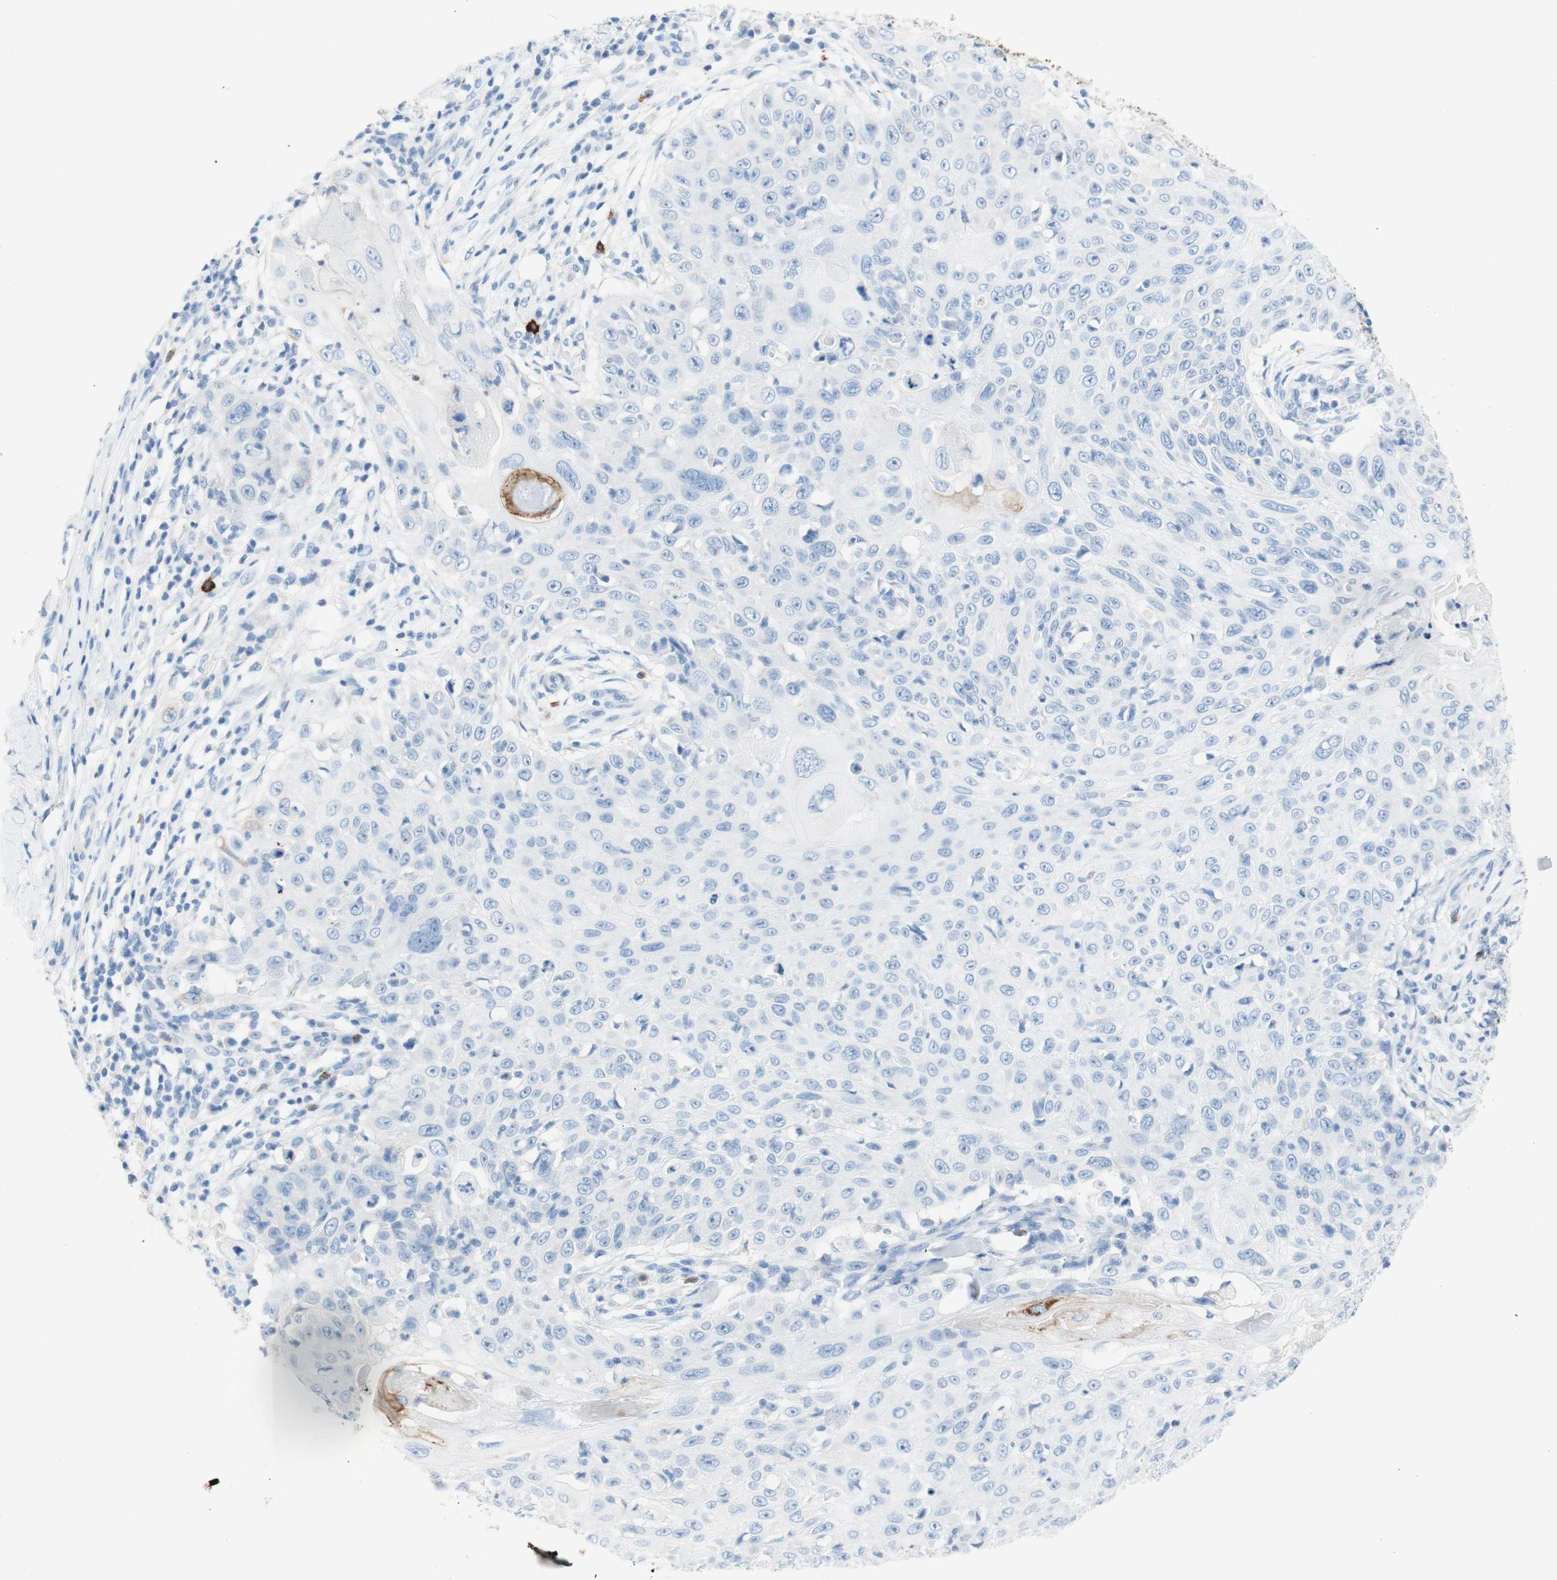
{"staining": {"intensity": "weak", "quantity": "<25%", "location": "cytoplasmic/membranous"}, "tissue": "skin cancer", "cell_type": "Tumor cells", "image_type": "cancer", "snomed": [{"axis": "morphology", "description": "Squamous cell carcinoma, NOS"}, {"axis": "topography", "description": "Skin"}], "caption": "Immunohistochemistry (IHC) of human skin cancer demonstrates no expression in tumor cells. (Brightfield microscopy of DAB IHC at high magnification).", "gene": "CEACAM1", "patient": {"sex": "male", "age": 86}}